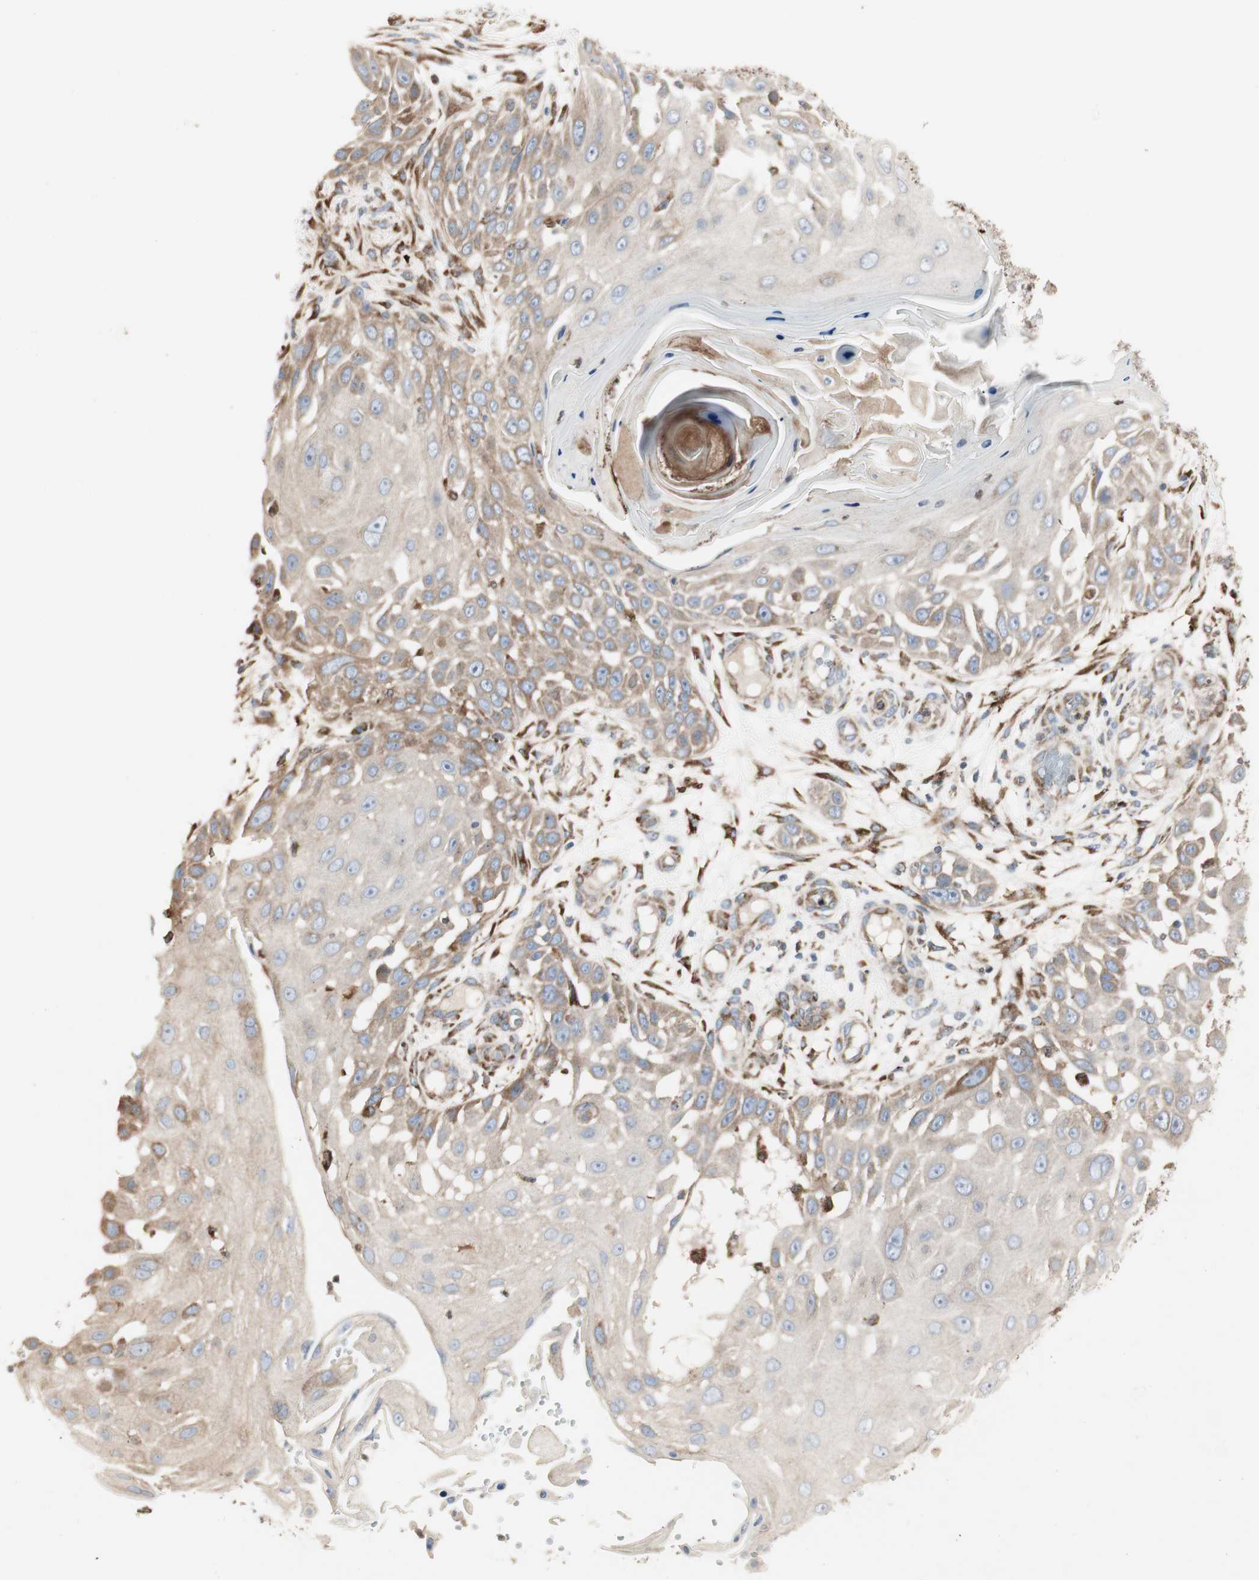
{"staining": {"intensity": "moderate", "quantity": "25%-75%", "location": "cytoplasmic/membranous"}, "tissue": "skin cancer", "cell_type": "Tumor cells", "image_type": "cancer", "snomed": [{"axis": "morphology", "description": "Squamous cell carcinoma, NOS"}, {"axis": "topography", "description": "Skin"}], "caption": "Immunohistochemical staining of squamous cell carcinoma (skin) demonstrates medium levels of moderate cytoplasmic/membranous protein expression in approximately 25%-75% of tumor cells. The staining is performed using DAB (3,3'-diaminobenzidine) brown chromogen to label protein expression. The nuclei are counter-stained blue using hematoxylin.", "gene": "H6PD", "patient": {"sex": "female", "age": 44}}